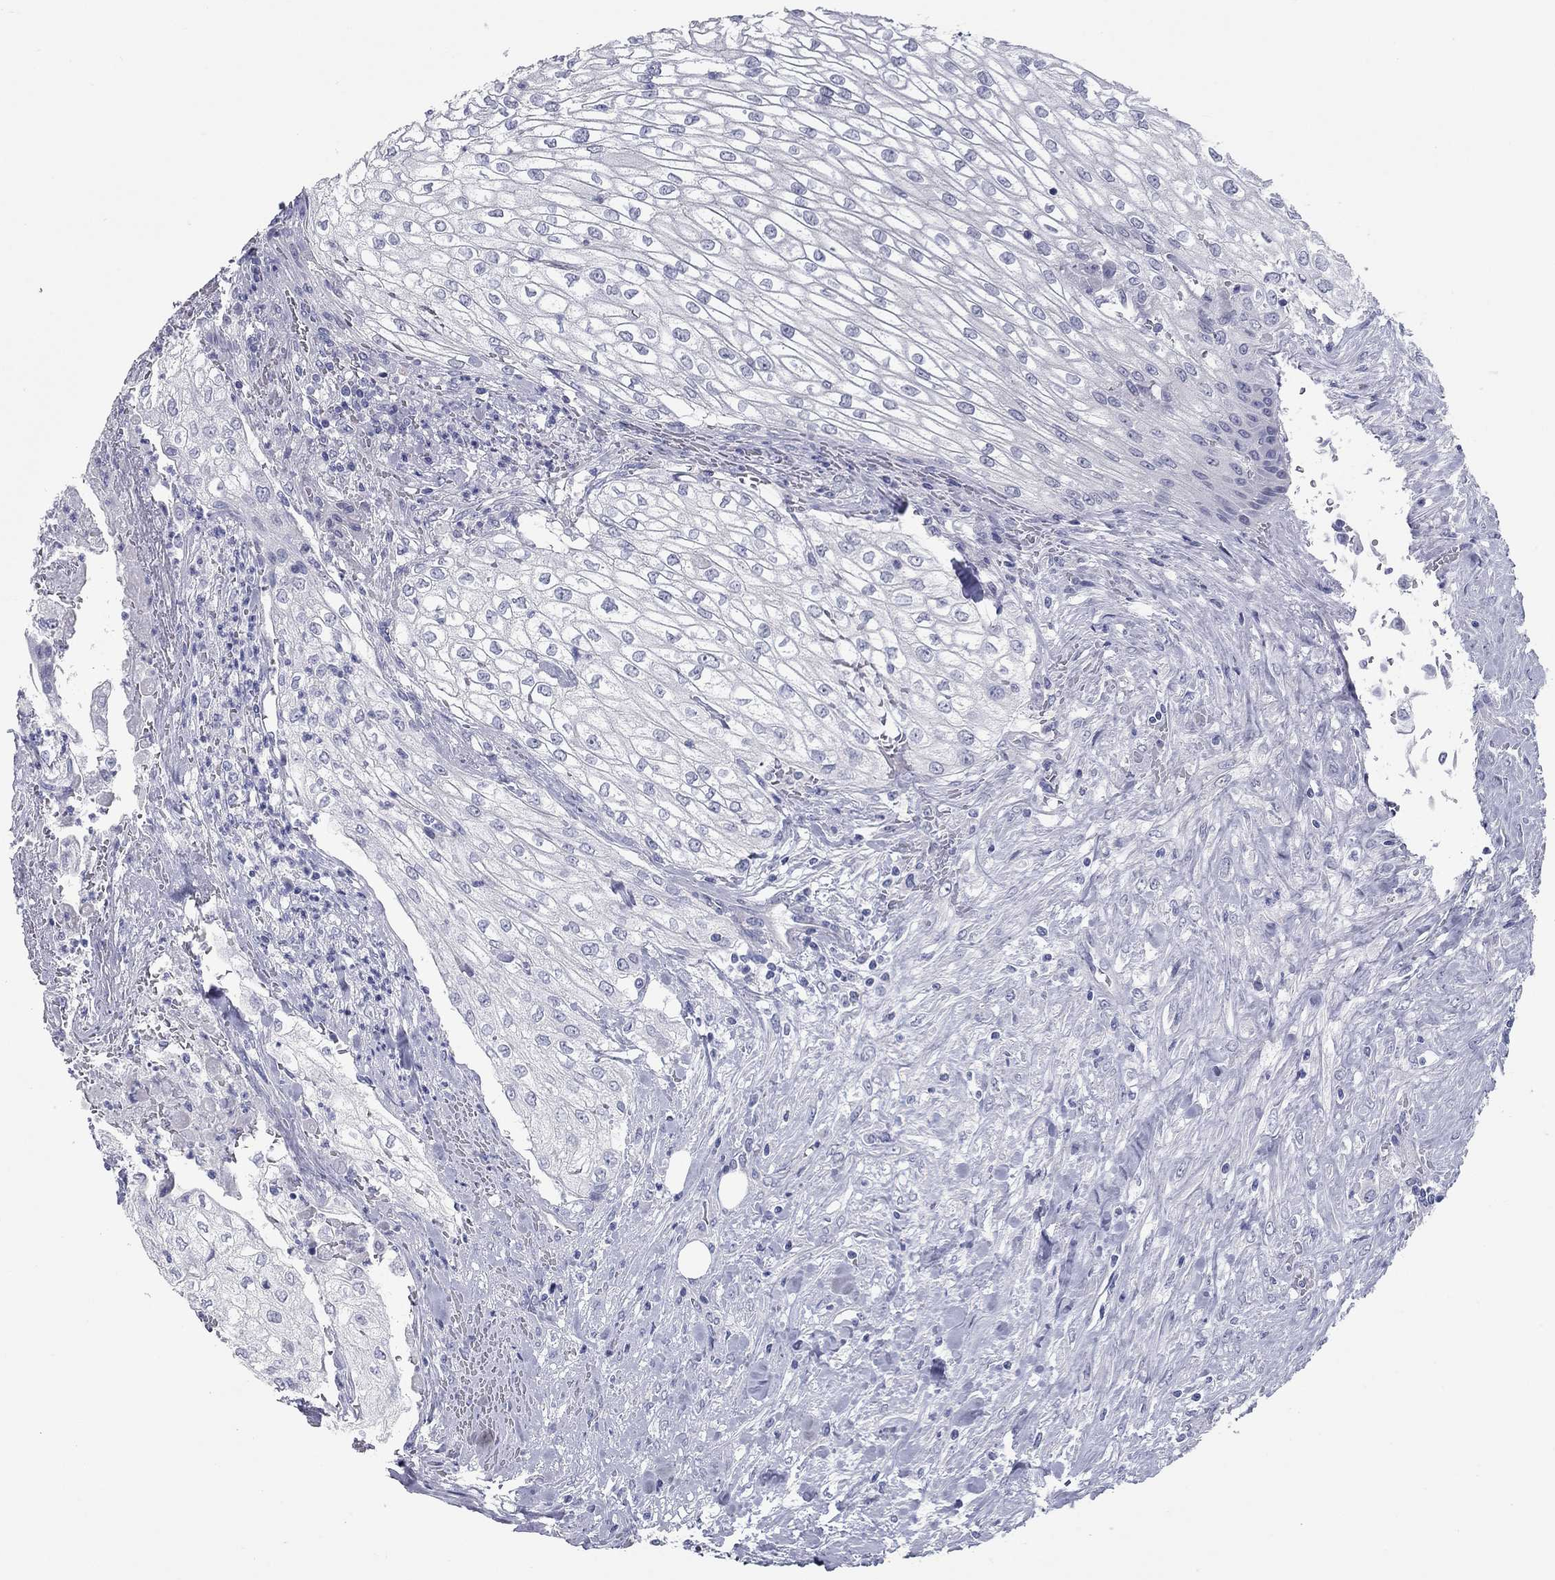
{"staining": {"intensity": "negative", "quantity": "none", "location": "none"}, "tissue": "urothelial cancer", "cell_type": "Tumor cells", "image_type": "cancer", "snomed": [{"axis": "morphology", "description": "Urothelial carcinoma, High grade"}, {"axis": "topography", "description": "Urinary bladder"}], "caption": "Histopathology image shows no significant protein expression in tumor cells of urothelial cancer.", "gene": "KIRREL2", "patient": {"sex": "male", "age": 62}}